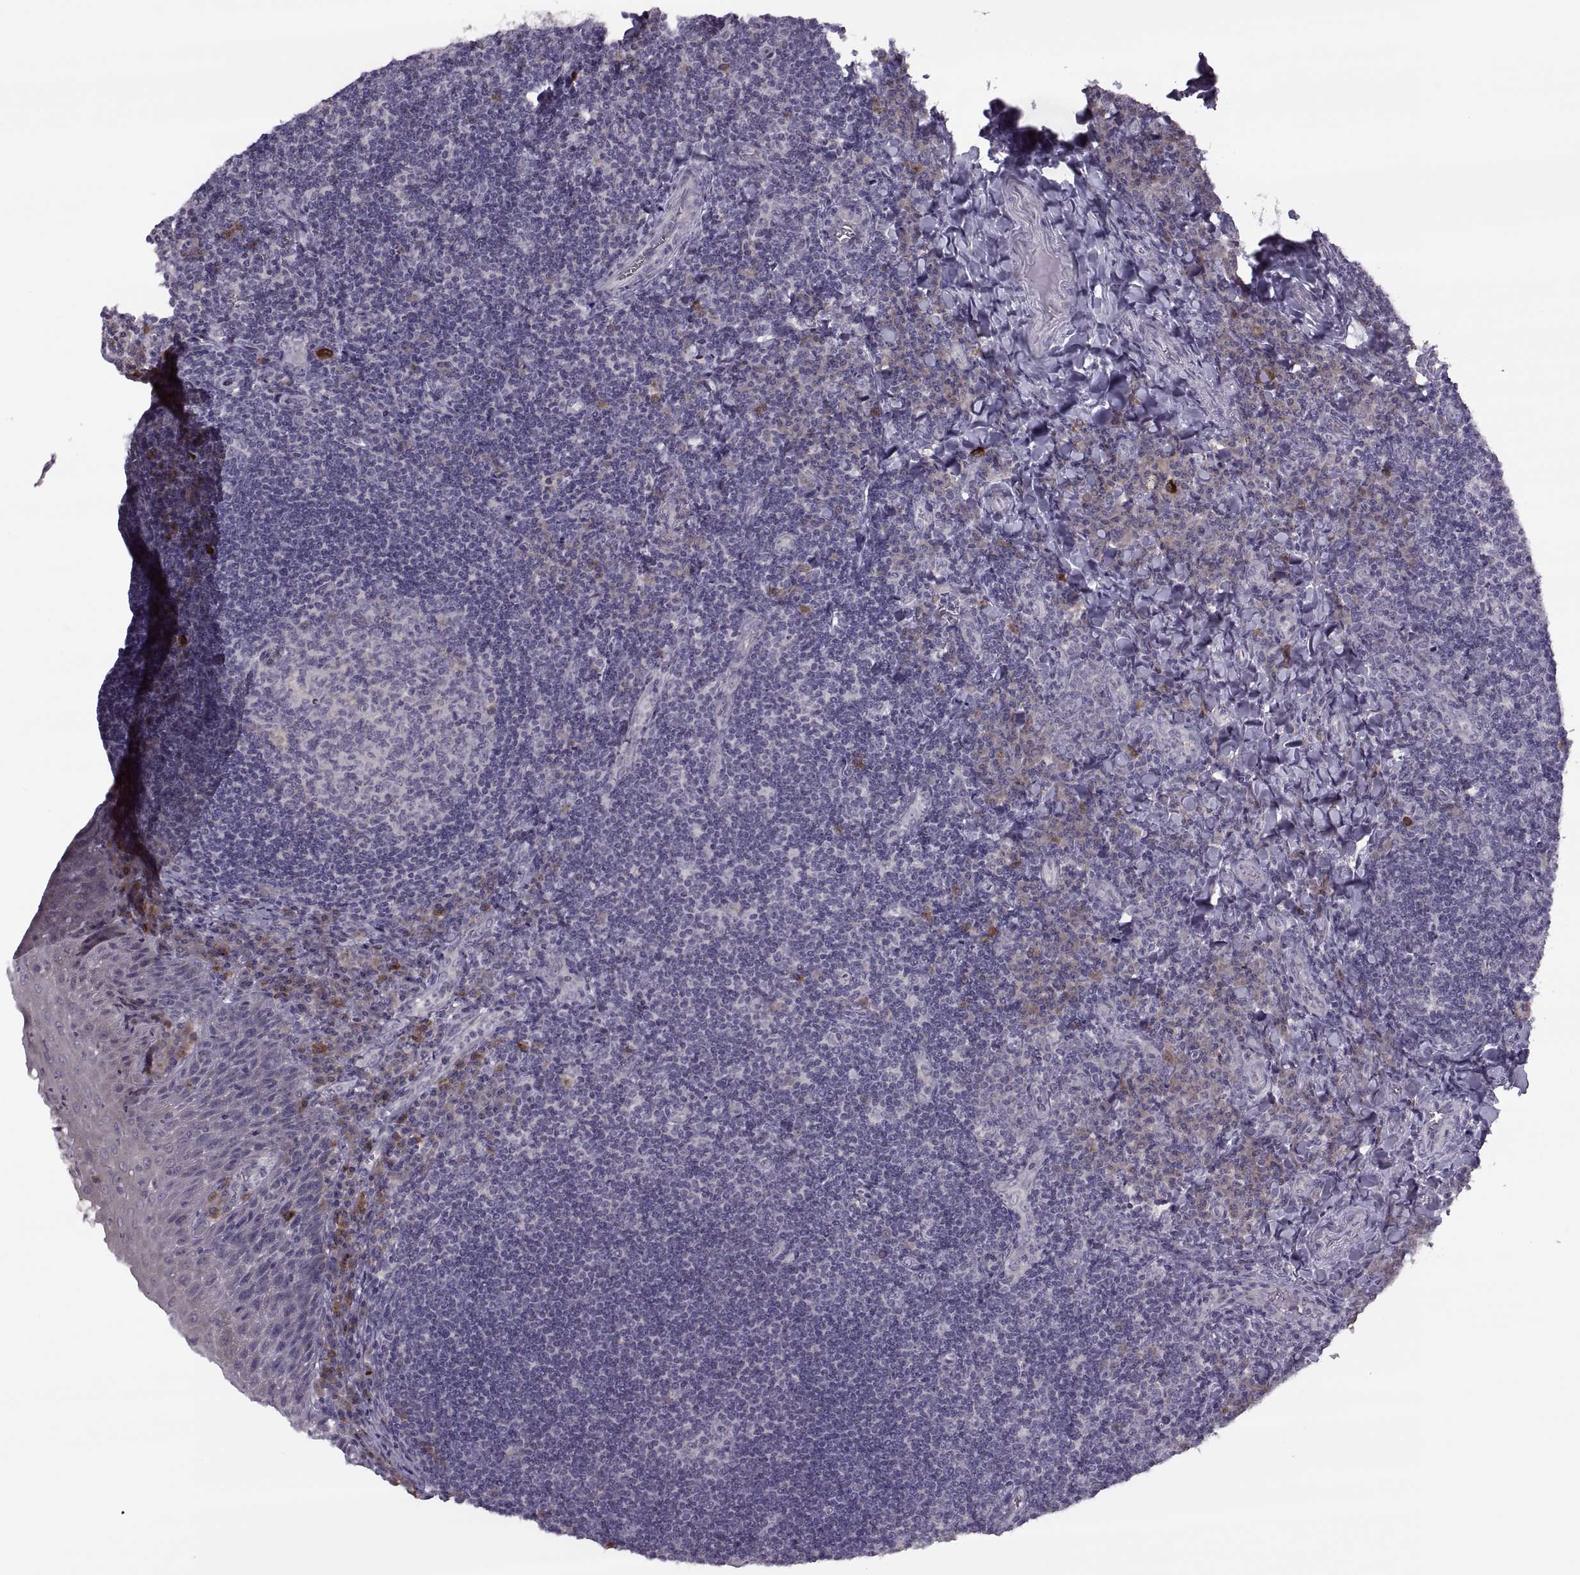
{"staining": {"intensity": "negative", "quantity": "none", "location": "none"}, "tissue": "tonsil", "cell_type": "Germinal center cells", "image_type": "normal", "snomed": [{"axis": "morphology", "description": "Normal tissue, NOS"}, {"axis": "morphology", "description": "Inflammation, NOS"}, {"axis": "topography", "description": "Tonsil"}], "caption": "This is an immunohistochemistry (IHC) photomicrograph of normal tonsil. There is no staining in germinal center cells.", "gene": "H2AP", "patient": {"sex": "female", "age": 31}}